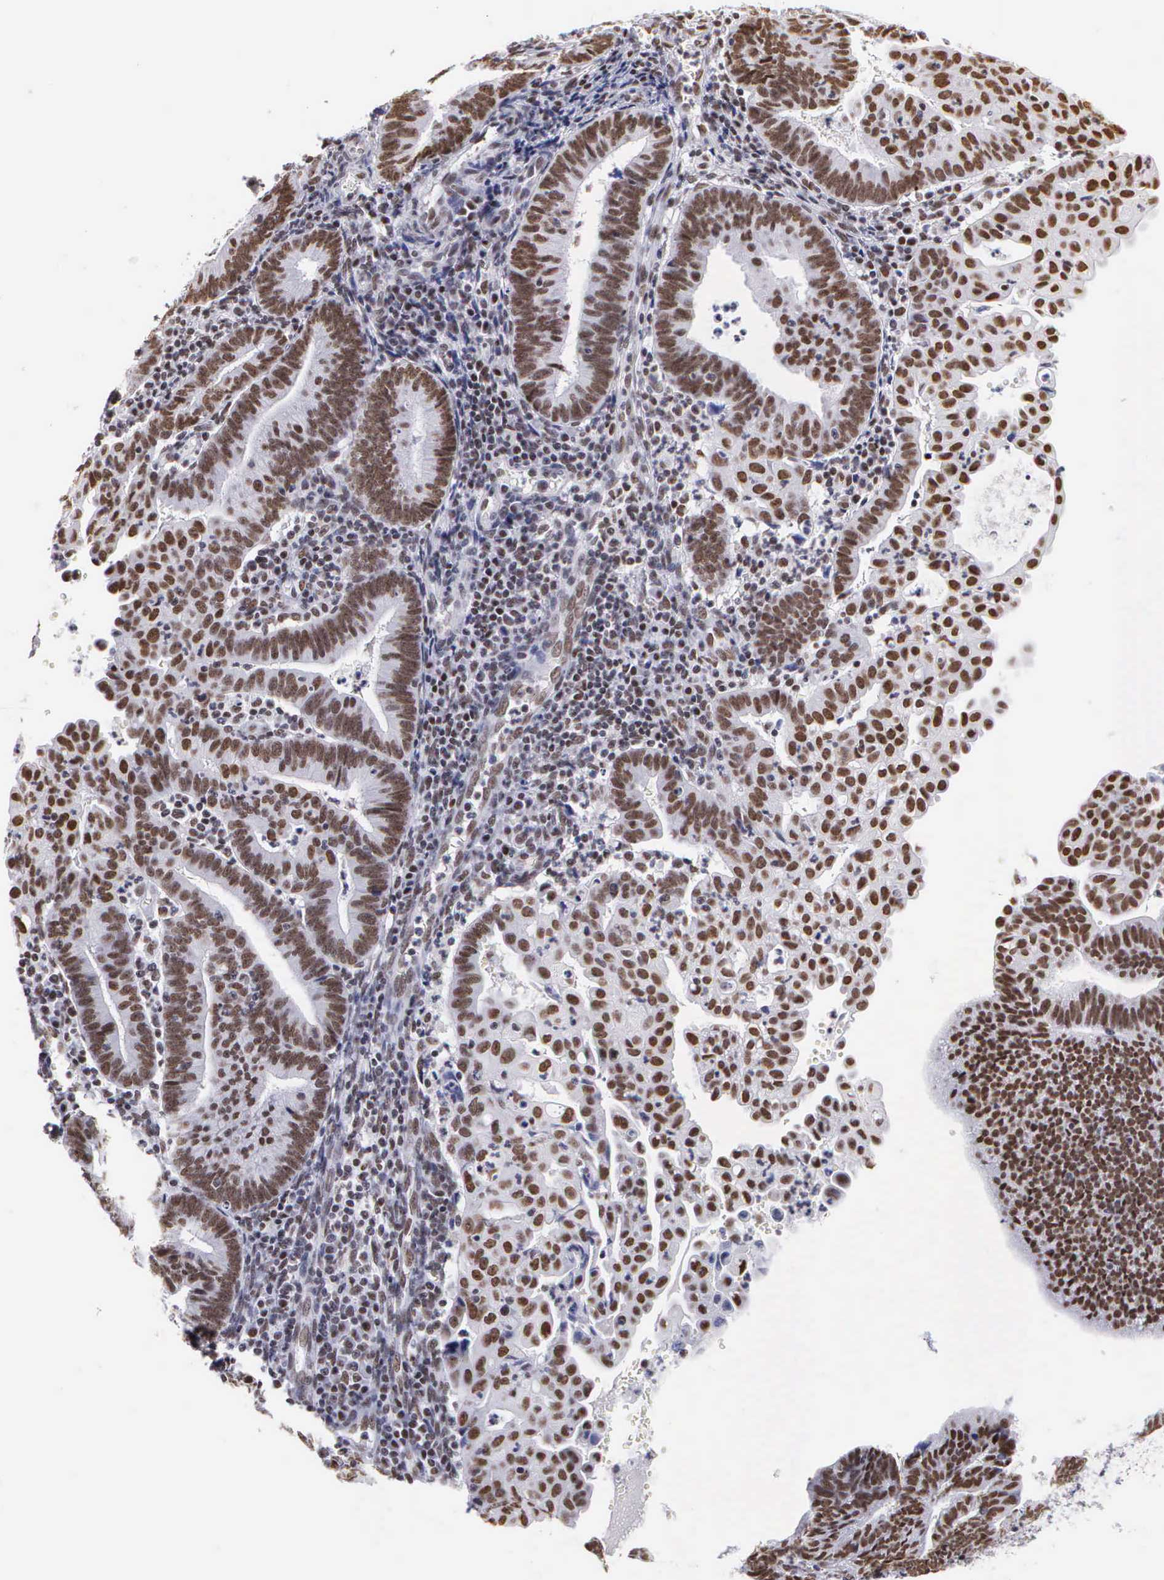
{"staining": {"intensity": "moderate", "quantity": "25%-75%", "location": "nuclear"}, "tissue": "endometrial cancer", "cell_type": "Tumor cells", "image_type": "cancer", "snomed": [{"axis": "morphology", "description": "Adenocarcinoma, NOS"}, {"axis": "topography", "description": "Endometrium"}], "caption": "Brown immunohistochemical staining in human adenocarcinoma (endometrial) displays moderate nuclear expression in approximately 25%-75% of tumor cells.", "gene": "CSTF2", "patient": {"sex": "female", "age": 60}}